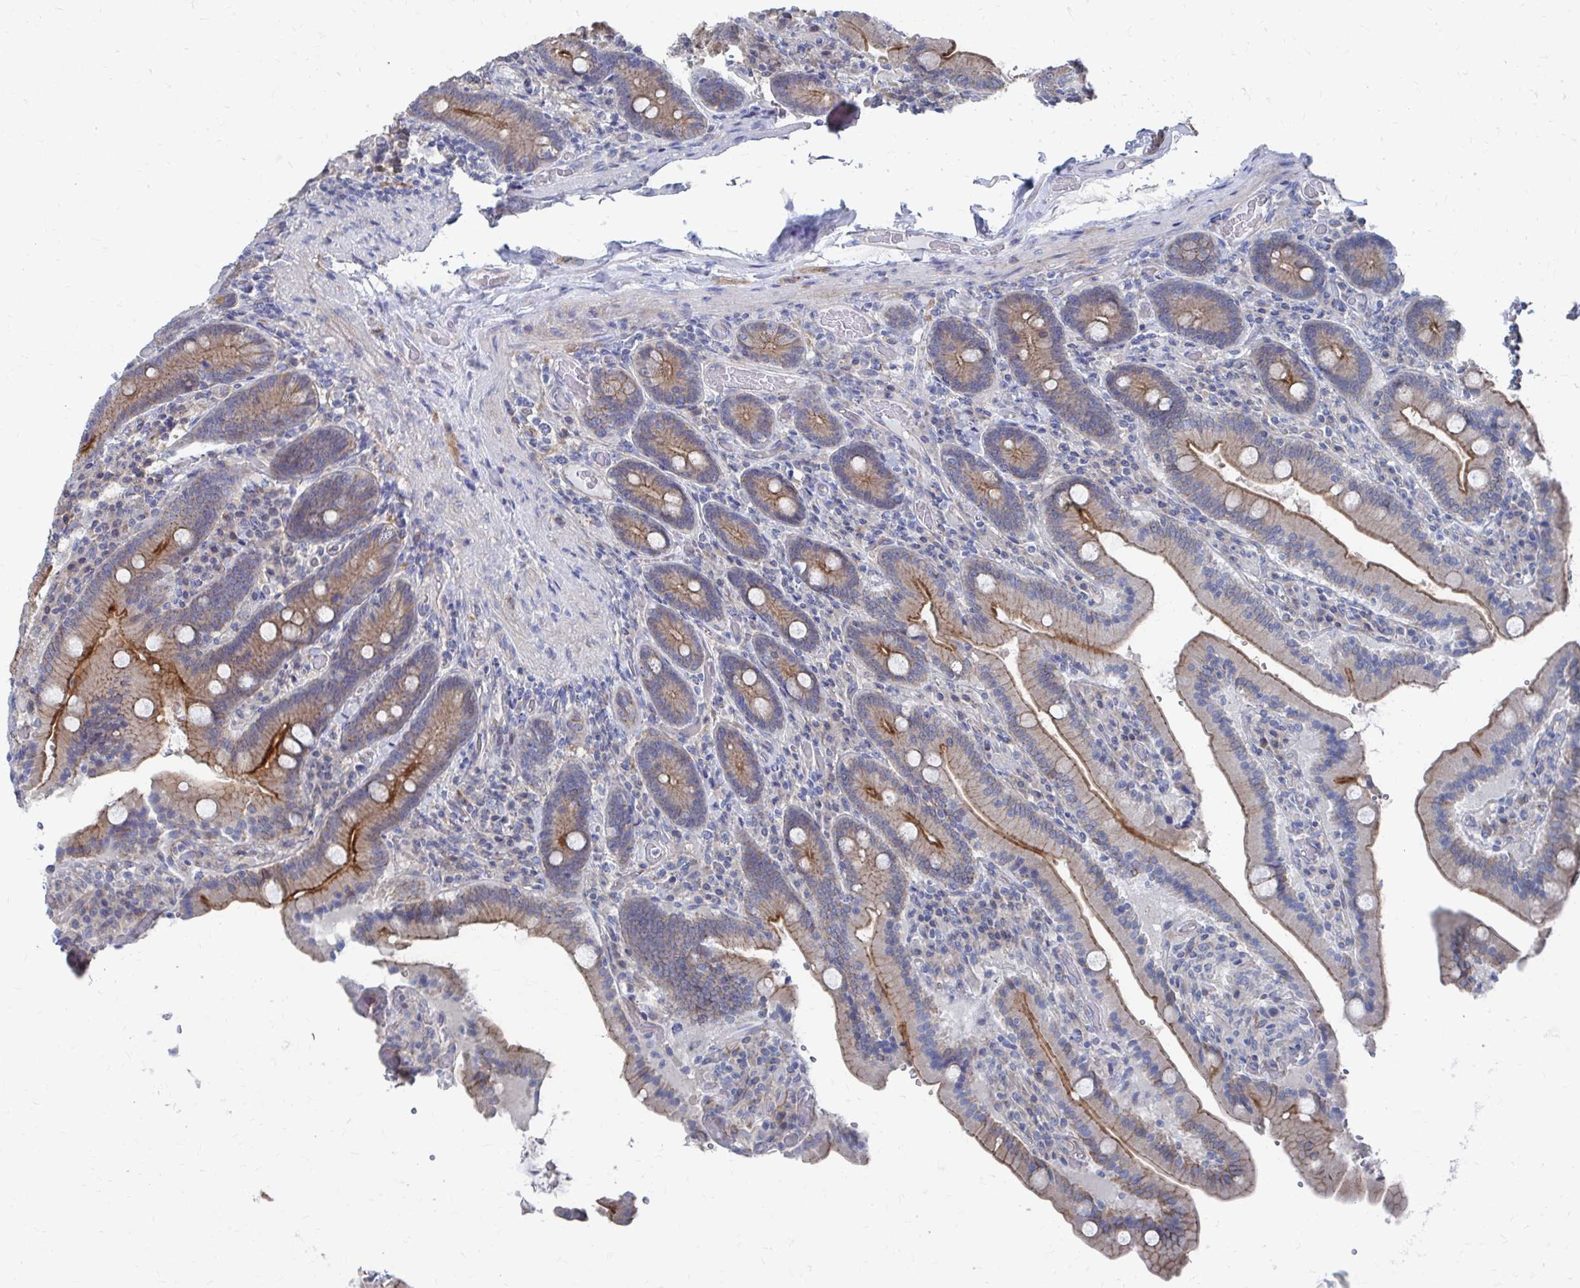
{"staining": {"intensity": "moderate", "quantity": ">75%", "location": "cytoplasmic/membranous"}, "tissue": "duodenum", "cell_type": "Glandular cells", "image_type": "normal", "snomed": [{"axis": "morphology", "description": "Normal tissue, NOS"}, {"axis": "topography", "description": "Duodenum"}], "caption": "Duodenum stained with DAB (3,3'-diaminobenzidine) immunohistochemistry reveals medium levels of moderate cytoplasmic/membranous staining in approximately >75% of glandular cells. The protein of interest is shown in brown color, while the nuclei are stained blue.", "gene": "PLEKHG7", "patient": {"sex": "female", "age": 62}}